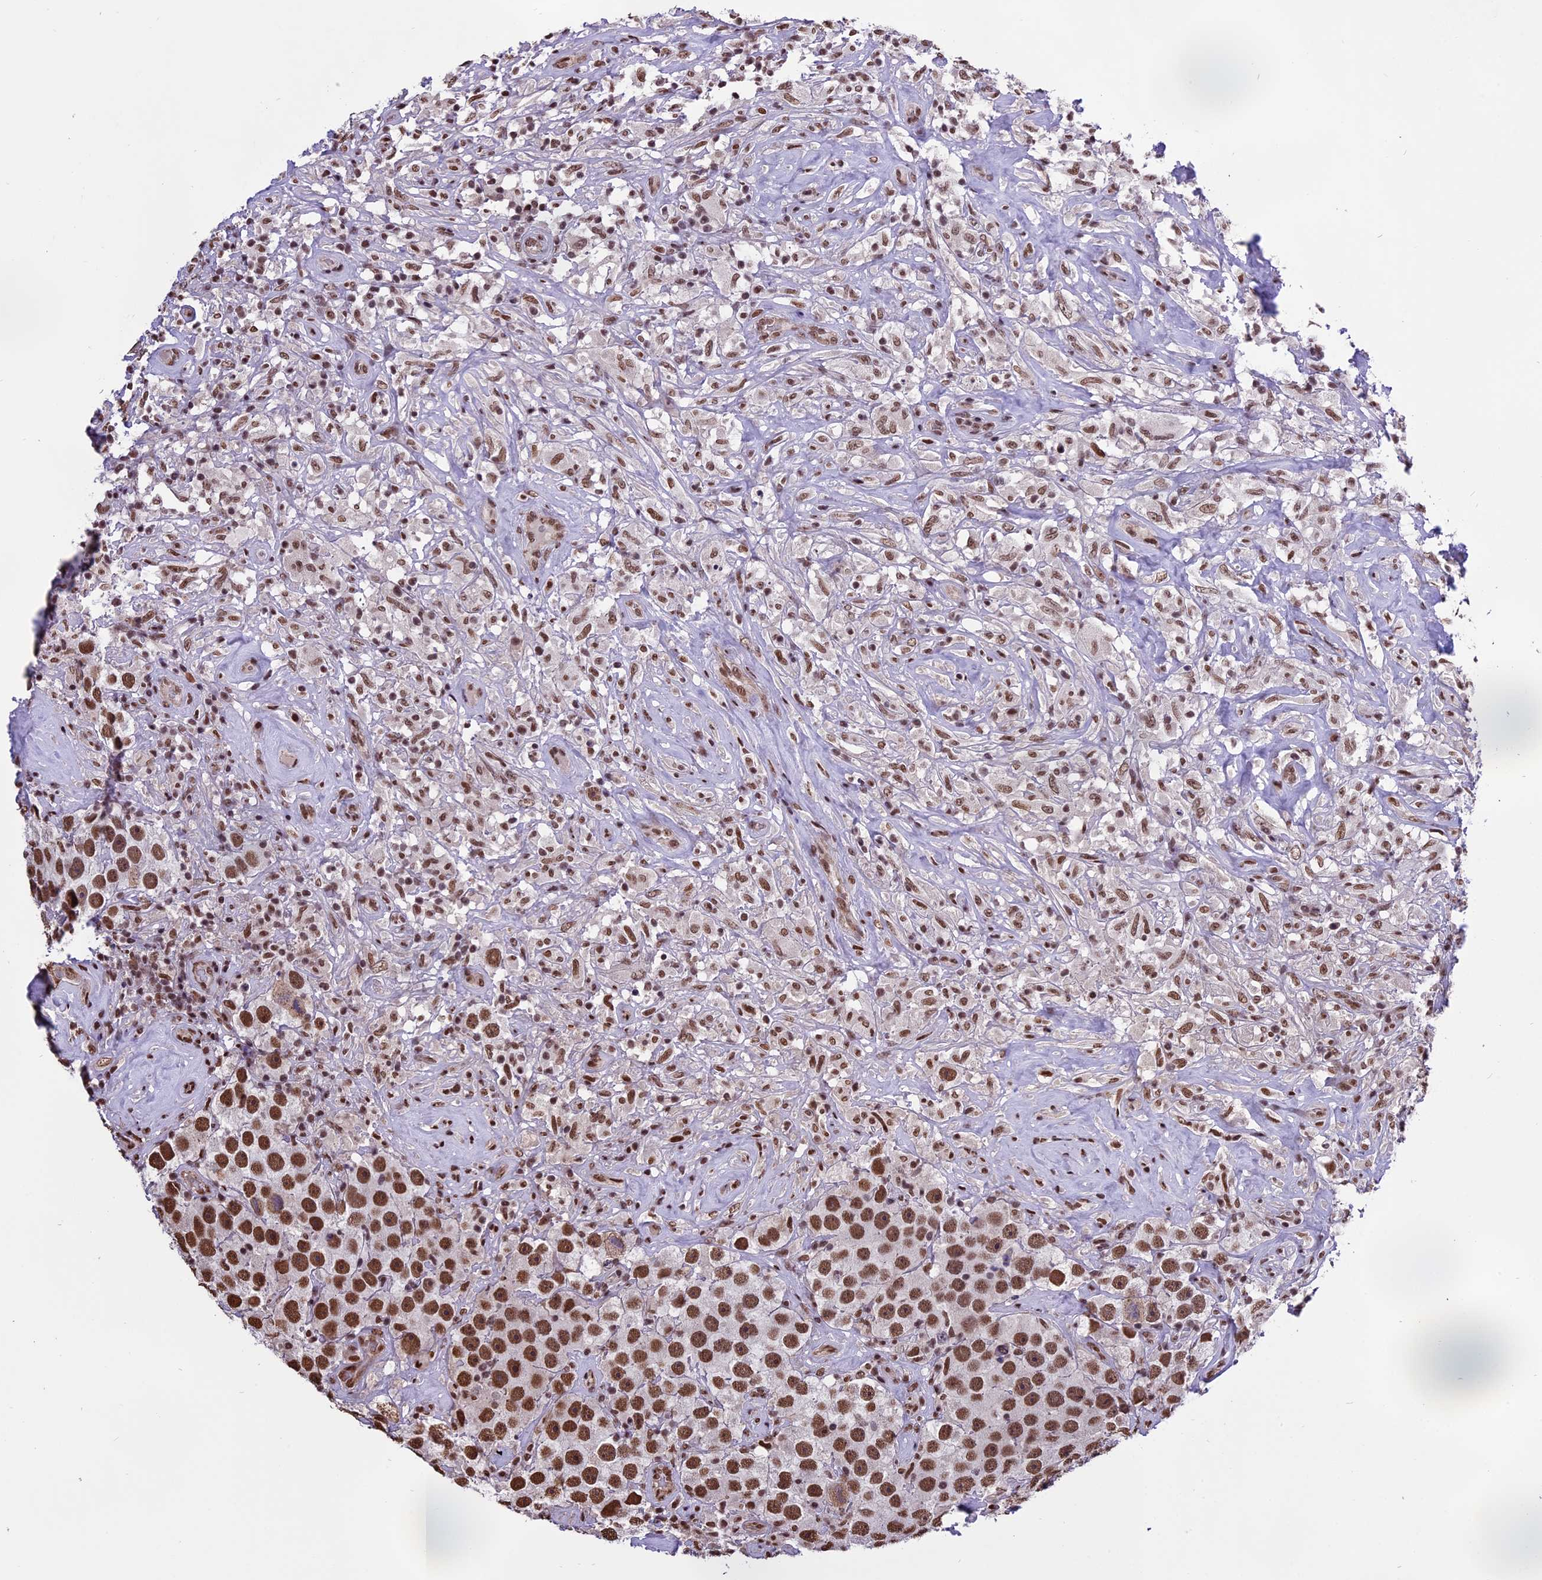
{"staining": {"intensity": "strong", "quantity": ">75%", "location": "nuclear"}, "tissue": "testis cancer", "cell_type": "Tumor cells", "image_type": "cancer", "snomed": [{"axis": "morphology", "description": "Seminoma, NOS"}, {"axis": "topography", "description": "Testis"}], "caption": "DAB (3,3'-diaminobenzidine) immunohistochemical staining of testis cancer shows strong nuclear protein expression in approximately >75% of tumor cells.", "gene": "POLR3E", "patient": {"sex": "male", "age": 49}}